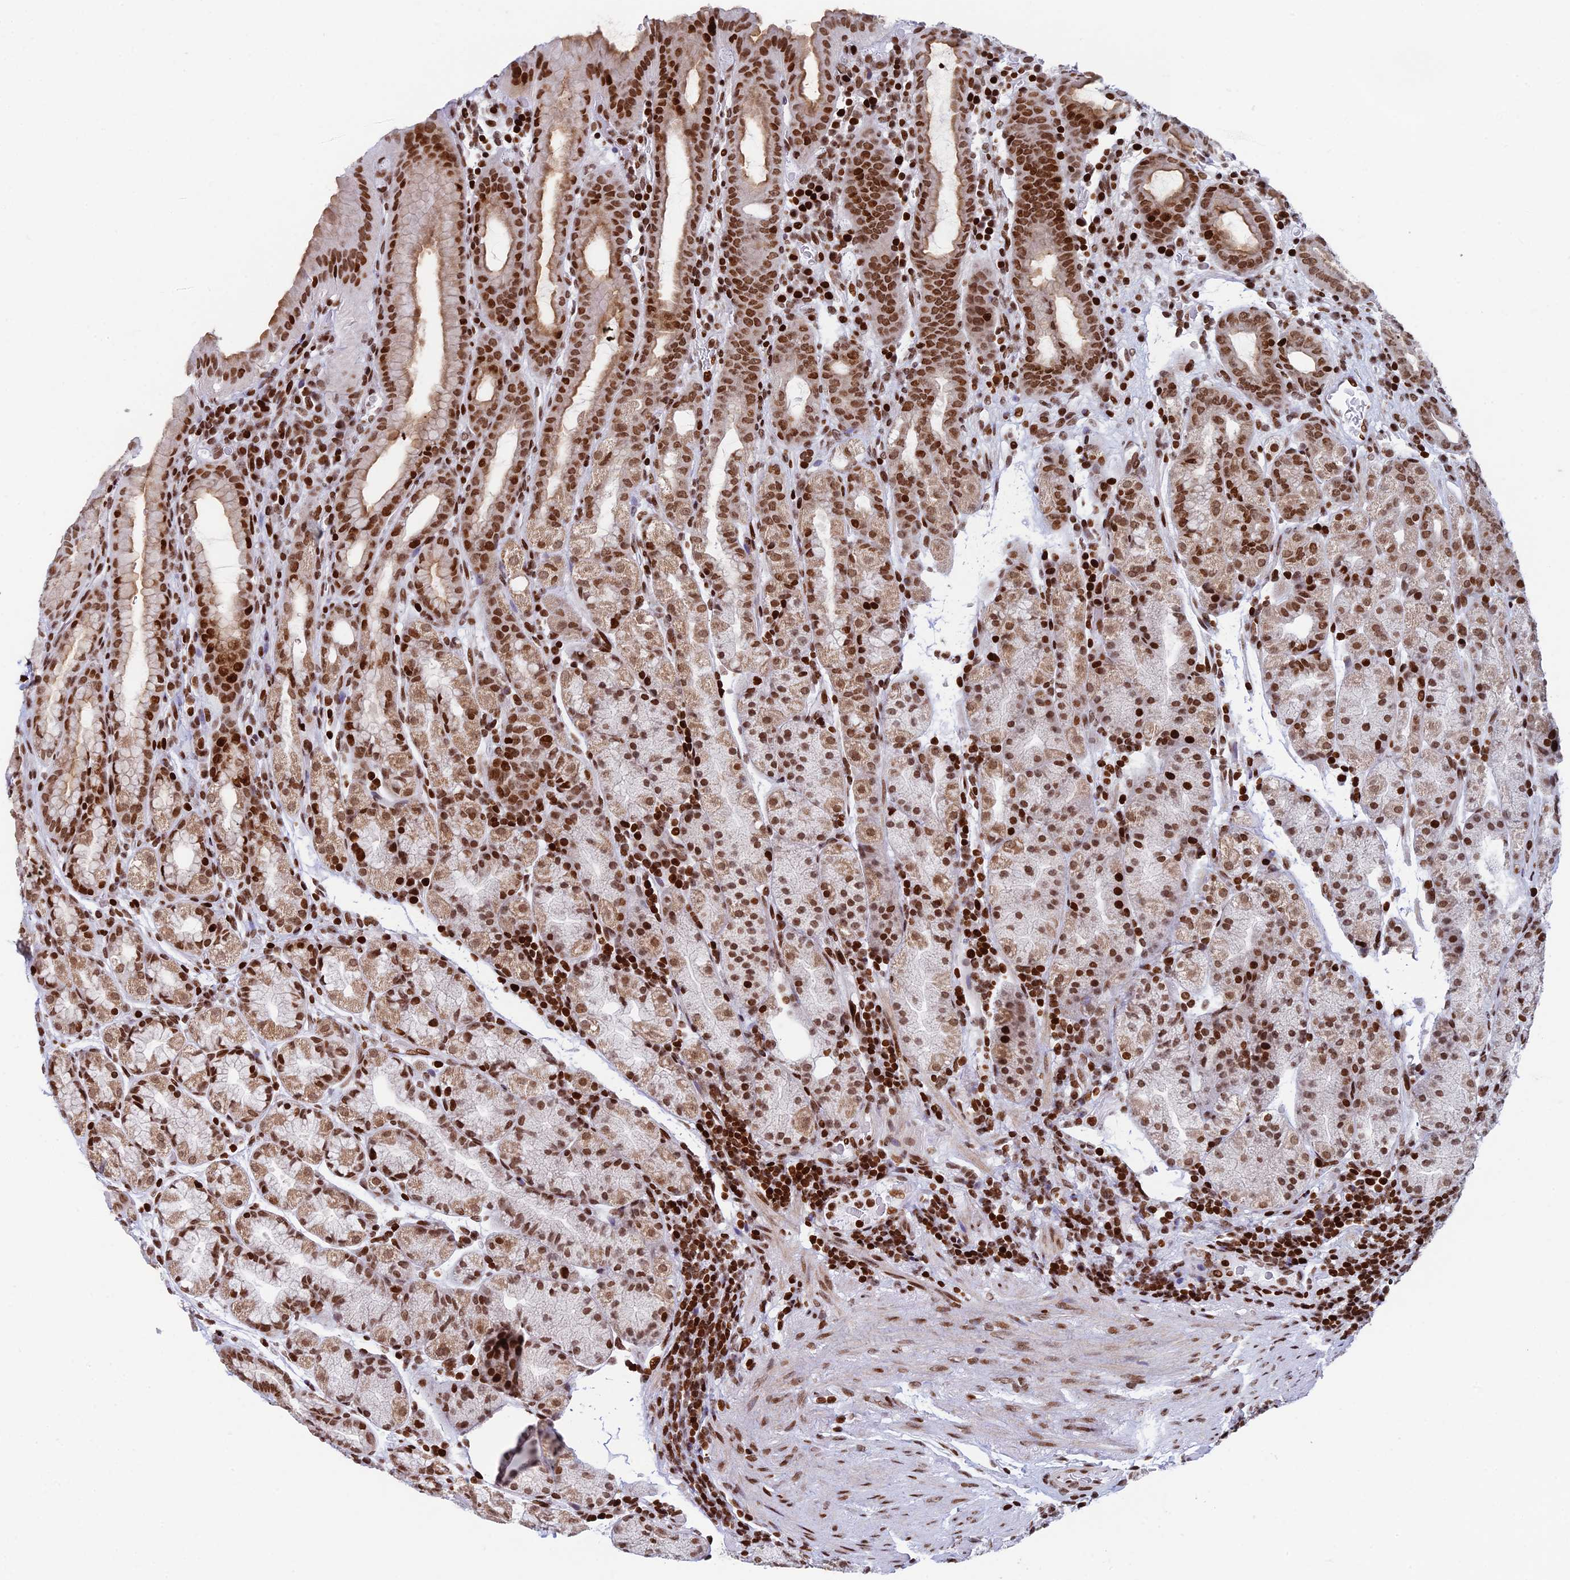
{"staining": {"intensity": "moderate", "quantity": ">75%", "location": "cytoplasmic/membranous,nuclear"}, "tissue": "stomach", "cell_type": "Glandular cells", "image_type": "normal", "snomed": [{"axis": "morphology", "description": "Normal tissue, NOS"}, {"axis": "topography", "description": "Stomach, upper"}, {"axis": "topography", "description": "Stomach, lower"}, {"axis": "topography", "description": "Small intestine"}], "caption": "Immunohistochemistry (IHC) of benign human stomach exhibits medium levels of moderate cytoplasmic/membranous,nuclear positivity in approximately >75% of glandular cells. The staining was performed using DAB (3,3'-diaminobenzidine) to visualize the protein expression in brown, while the nuclei were stained in blue with hematoxylin (Magnification: 20x).", "gene": "RPAP1", "patient": {"sex": "male", "age": 68}}